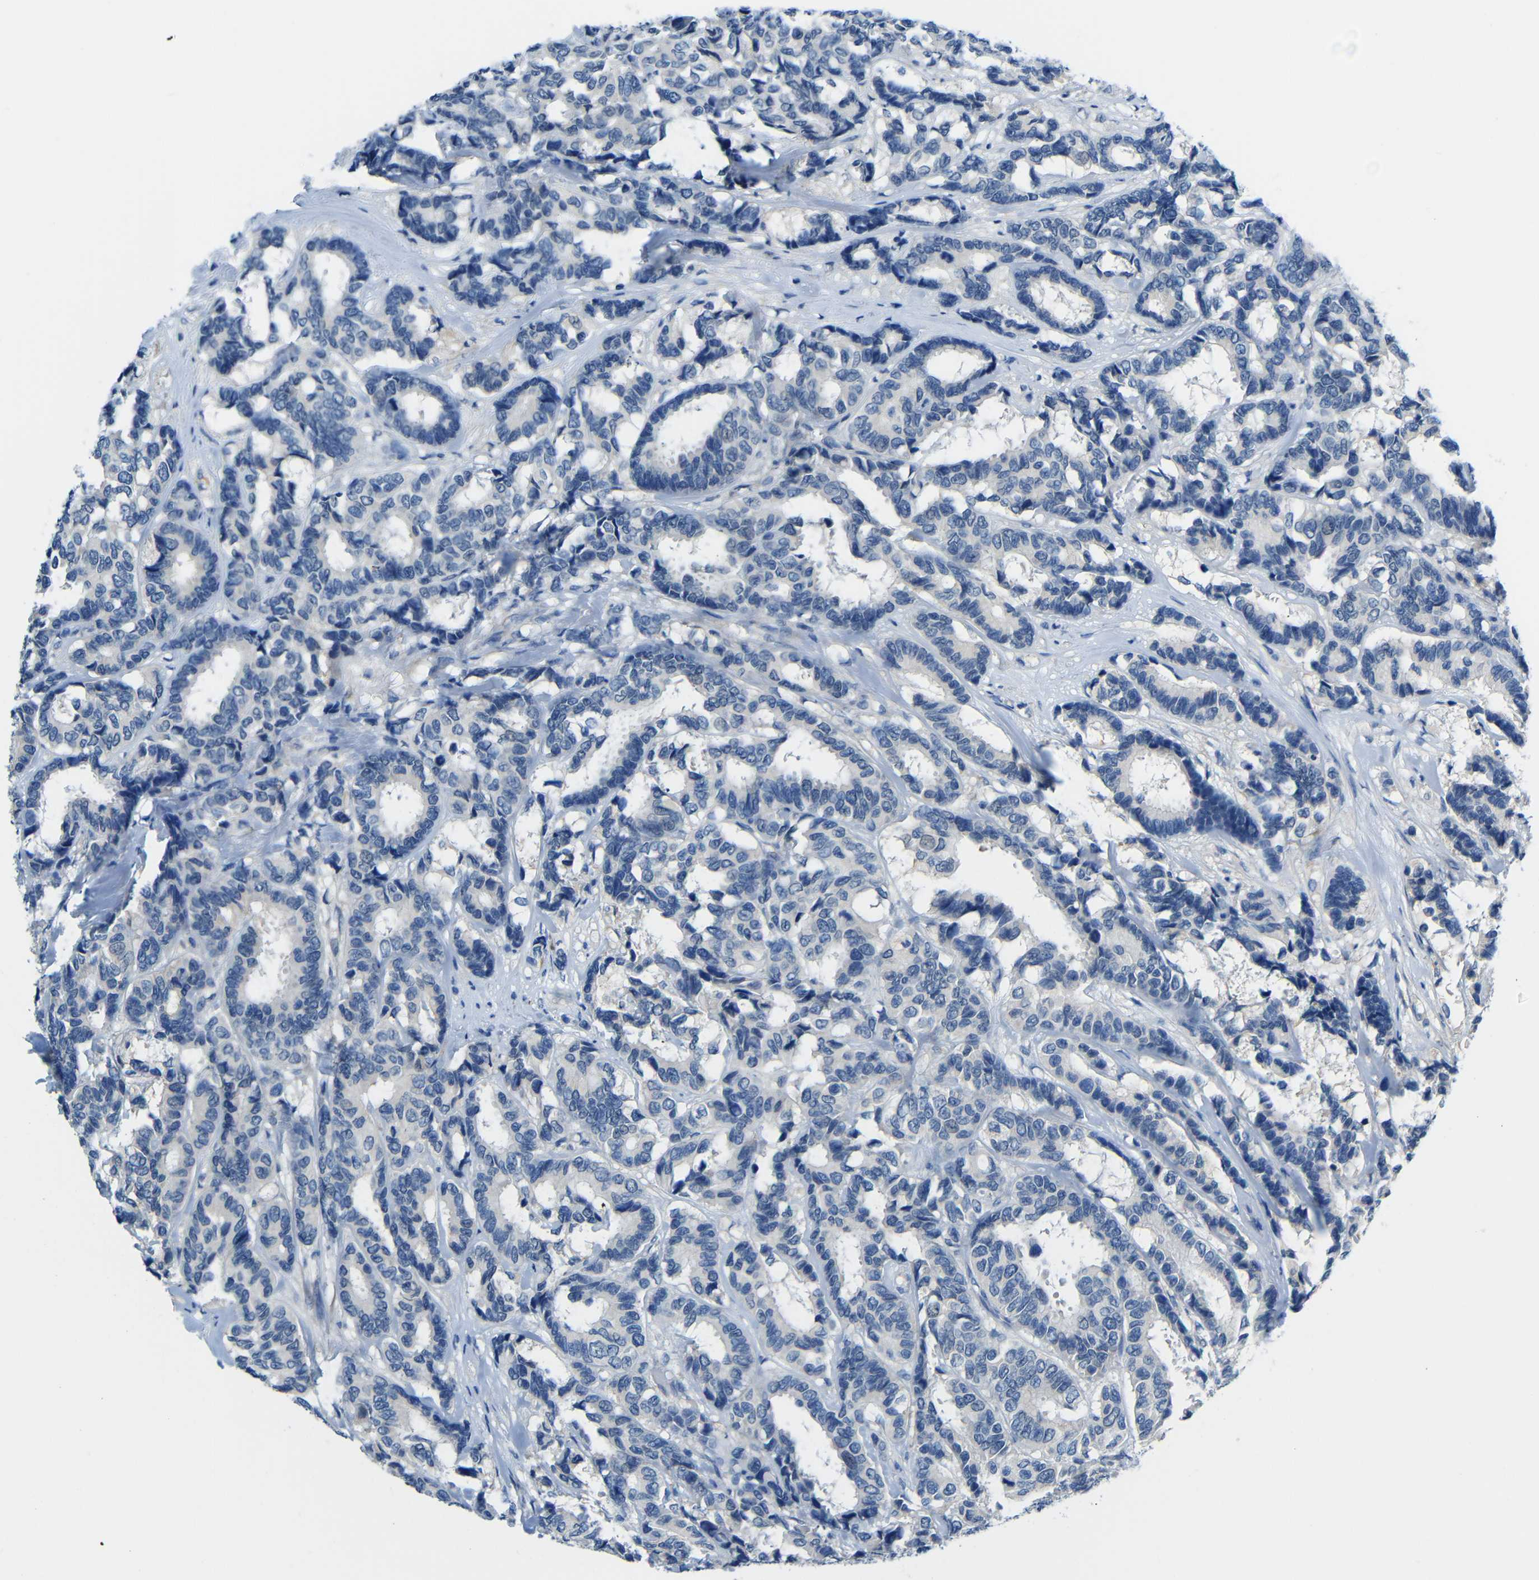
{"staining": {"intensity": "negative", "quantity": "none", "location": "none"}, "tissue": "breast cancer", "cell_type": "Tumor cells", "image_type": "cancer", "snomed": [{"axis": "morphology", "description": "Duct carcinoma"}, {"axis": "topography", "description": "Breast"}], "caption": "Tumor cells show no significant expression in breast cancer. Nuclei are stained in blue.", "gene": "NEGR1", "patient": {"sex": "female", "age": 87}}